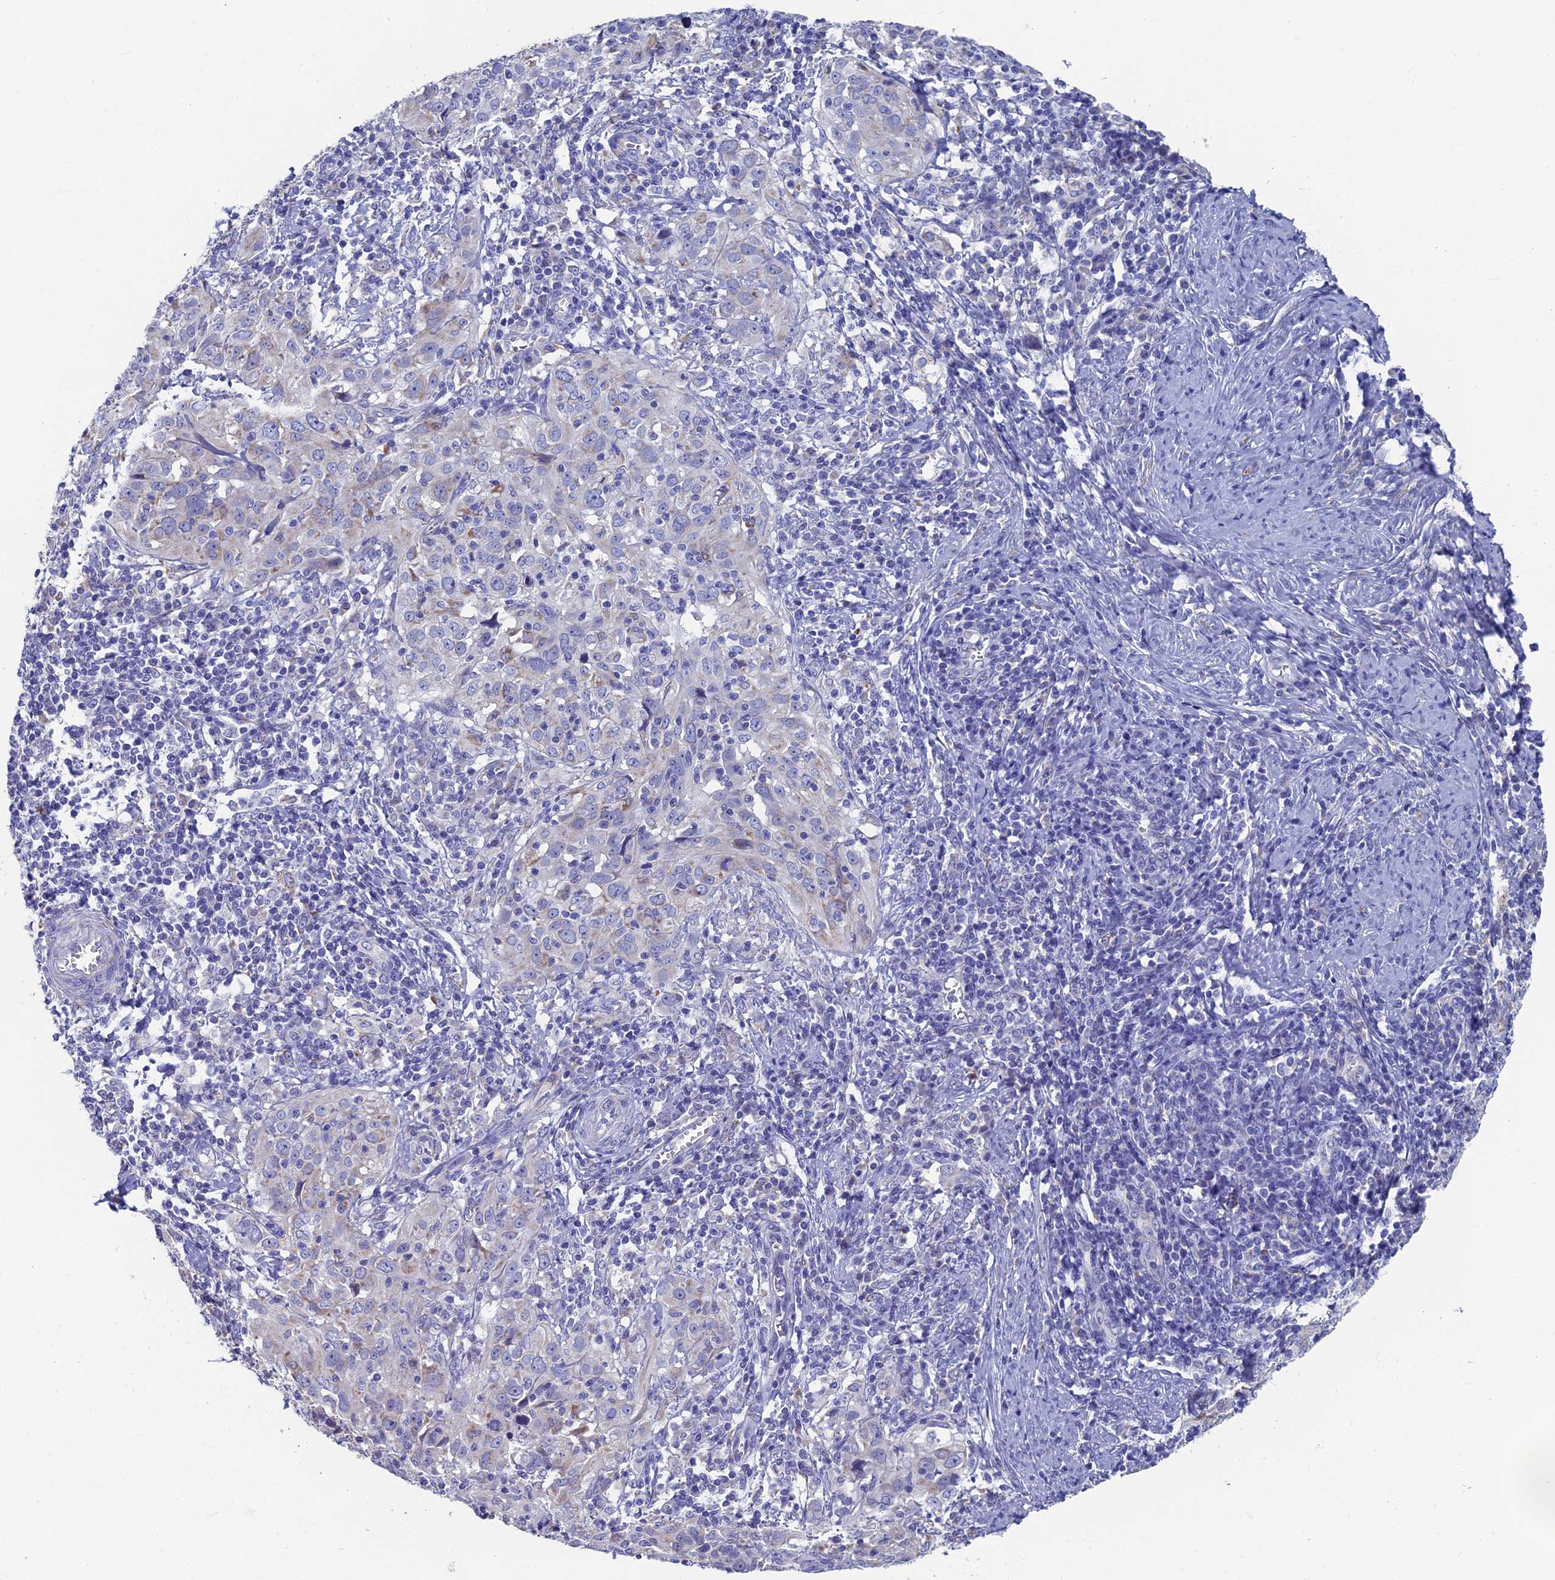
{"staining": {"intensity": "weak", "quantity": "<25%", "location": "cytoplasmic/membranous"}, "tissue": "cervical cancer", "cell_type": "Tumor cells", "image_type": "cancer", "snomed": [{"axis": "morphology", "description": "Normal tissue, NOS"}, {"axis": "morphology", "description": "Squamous cell carcinoma, NOS"}, {"axis": "topography", "description": "Cervix"}], "caption": "IHC of human cervical cancer reveals no positivity in tumor cells.", "gene": "OAT", "patient": {"sex": "female", "age": 31}}